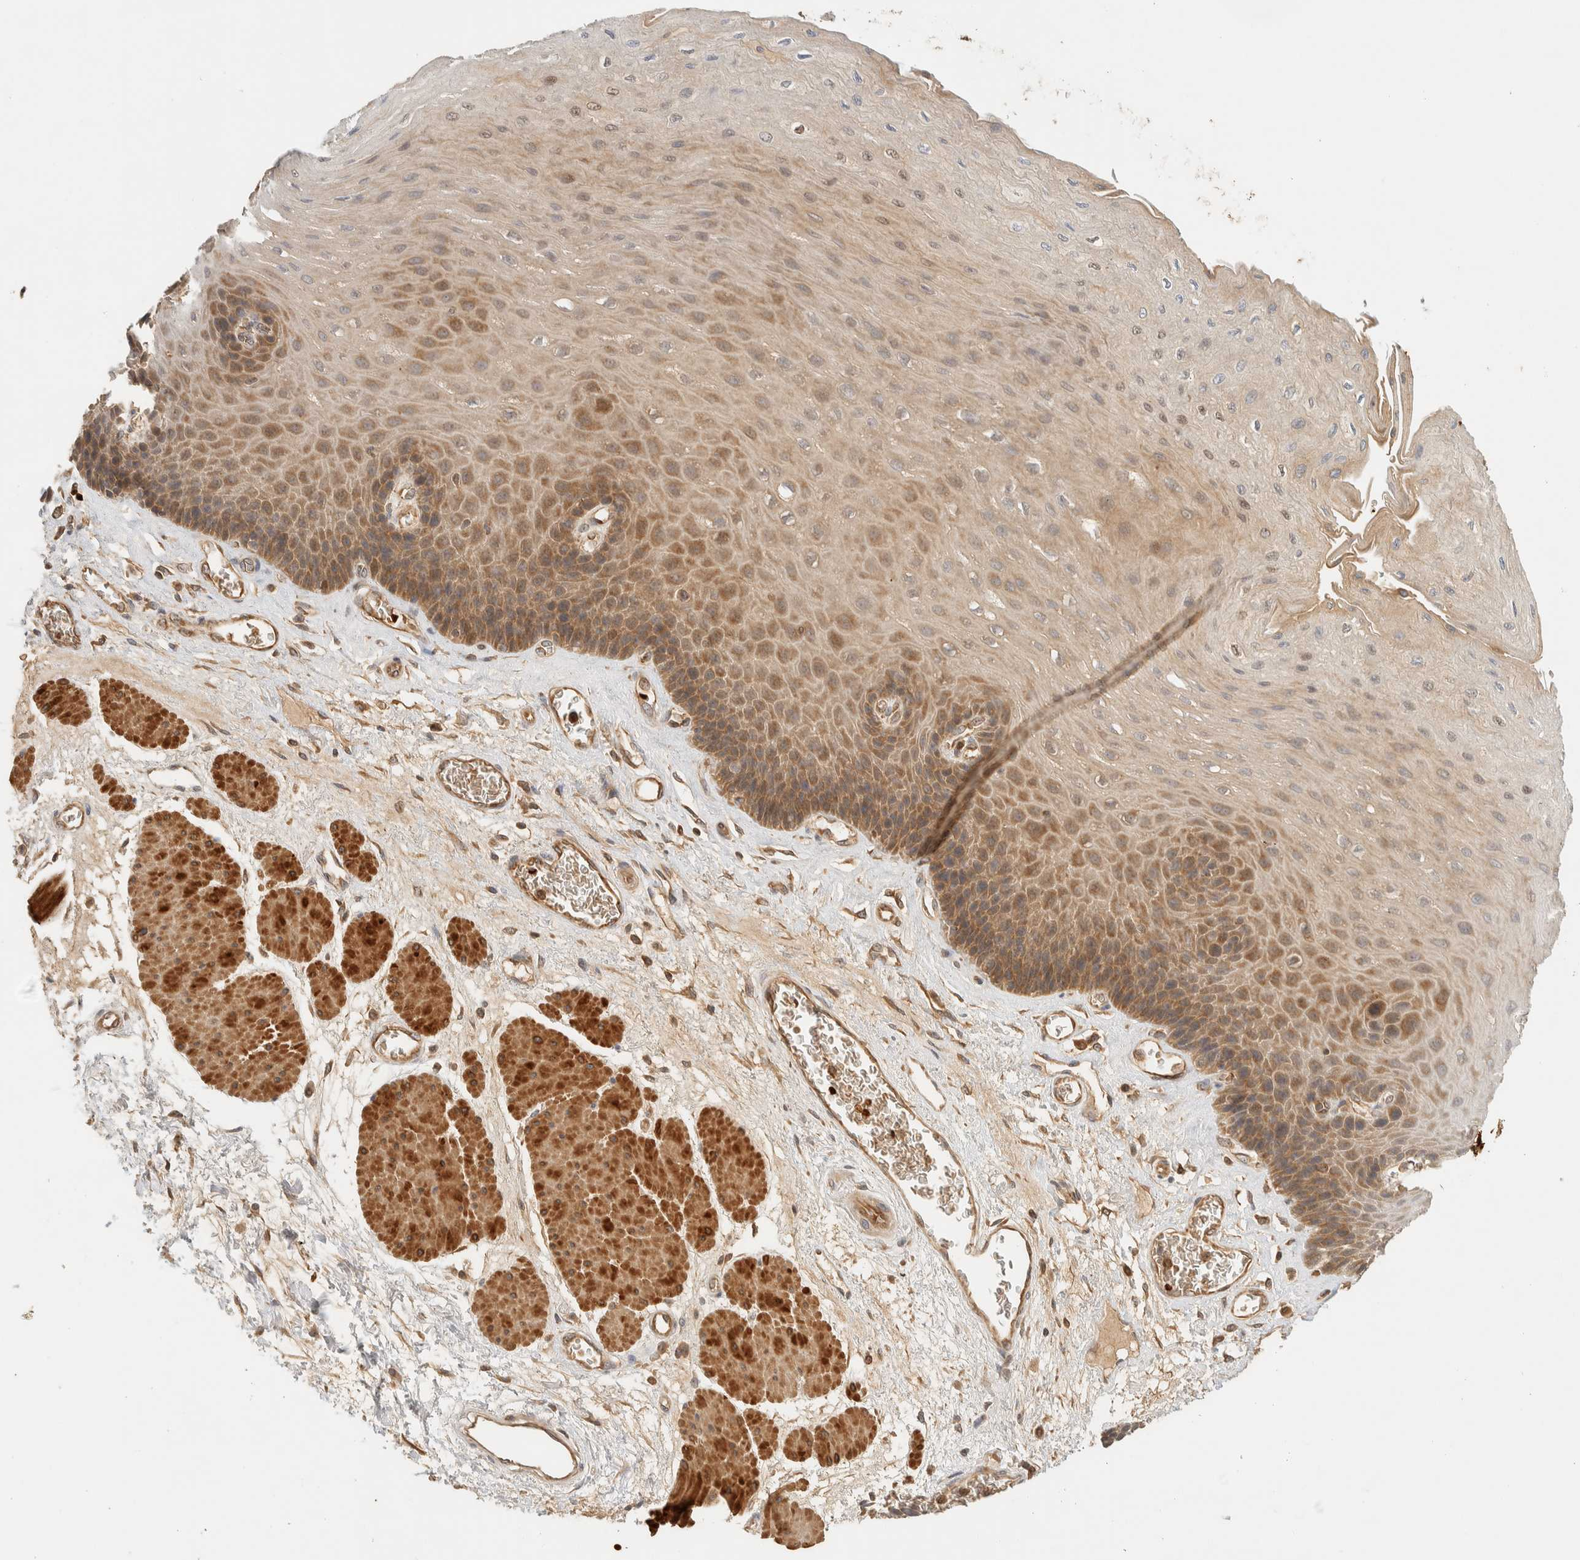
{"staining": {"intensity": "moderate", "quantity": ">75%", "location": "cytoplasmic/membranous,nuclear"}, "tissue": "esophagus", "cell_type": "Squamous epithelial cells", "image_type": "normal", "snomed": [{"axis": "morphology", "description": "Normal tissue, NOS"}, {"axis": "topography", "description": "Esophagus"}], "caption": "IHC of normal human esophagus demonstrates medium levels of moderate cytoplasmic/membranous,nuclear staining in about >75% of squamous epithelial cells.", "gene": "TTI2", "patient": {"sex": "female", "age": 72}}